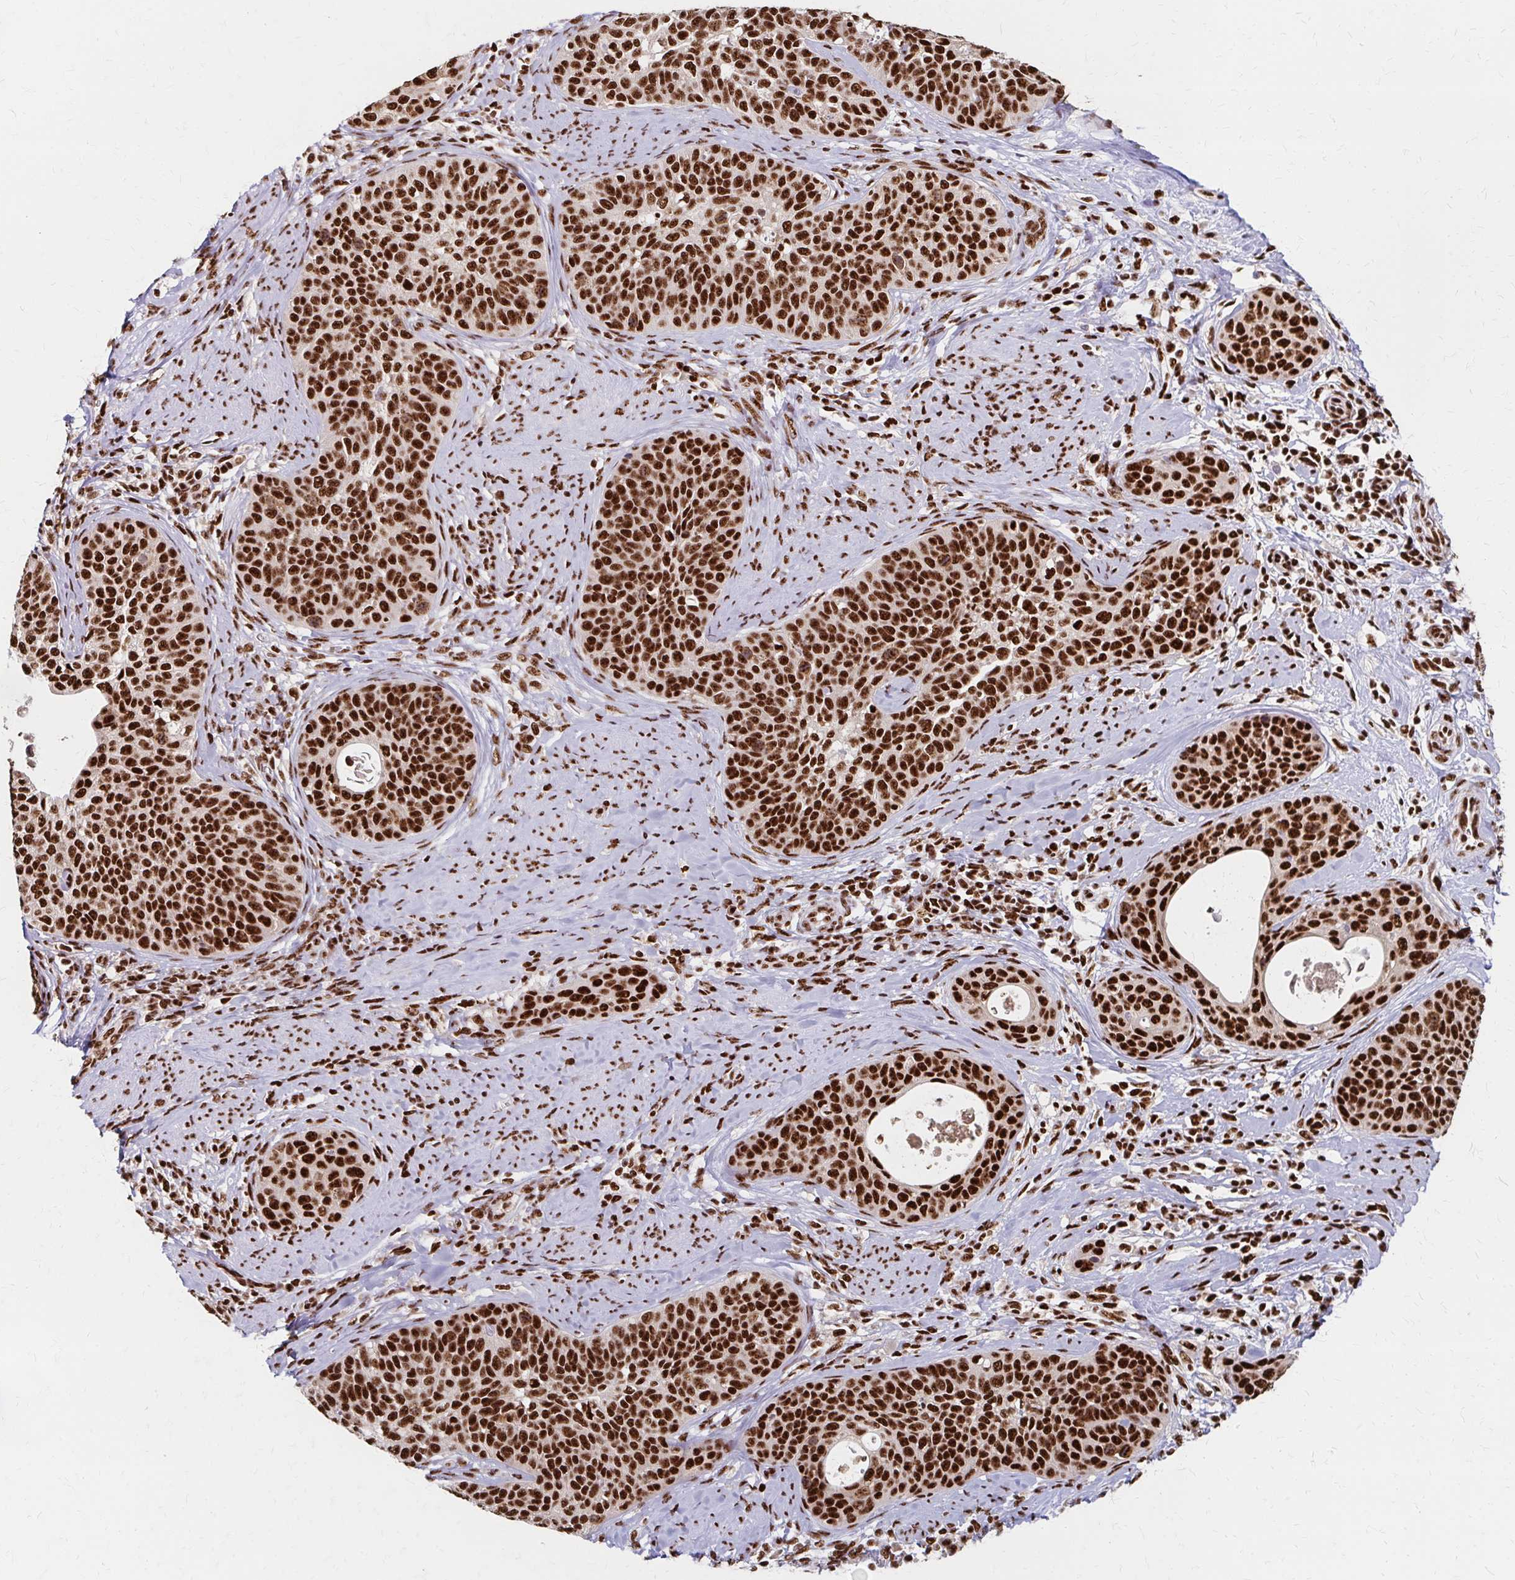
{"staining": {"intensity": "strong", "quantity": ">75%", "location": "nuclear"}, "tissue": "cervical cancer", "cell_type": "Tumor cells", "image_type": "cancer", "snomed": [{"axis": "morphology", "description": "Squamous cell carcinoma, NOS"}, {"axis": "topography", "description": "Cervix"}], "caption": "Immunohistochemistry (IHC) of human cervical cancer reveals high levels of strong nuclear staining in approximately >75% of tumor cells.", "gene": "CNKSR3", "patient": {"sex": "female", "age": 69}}